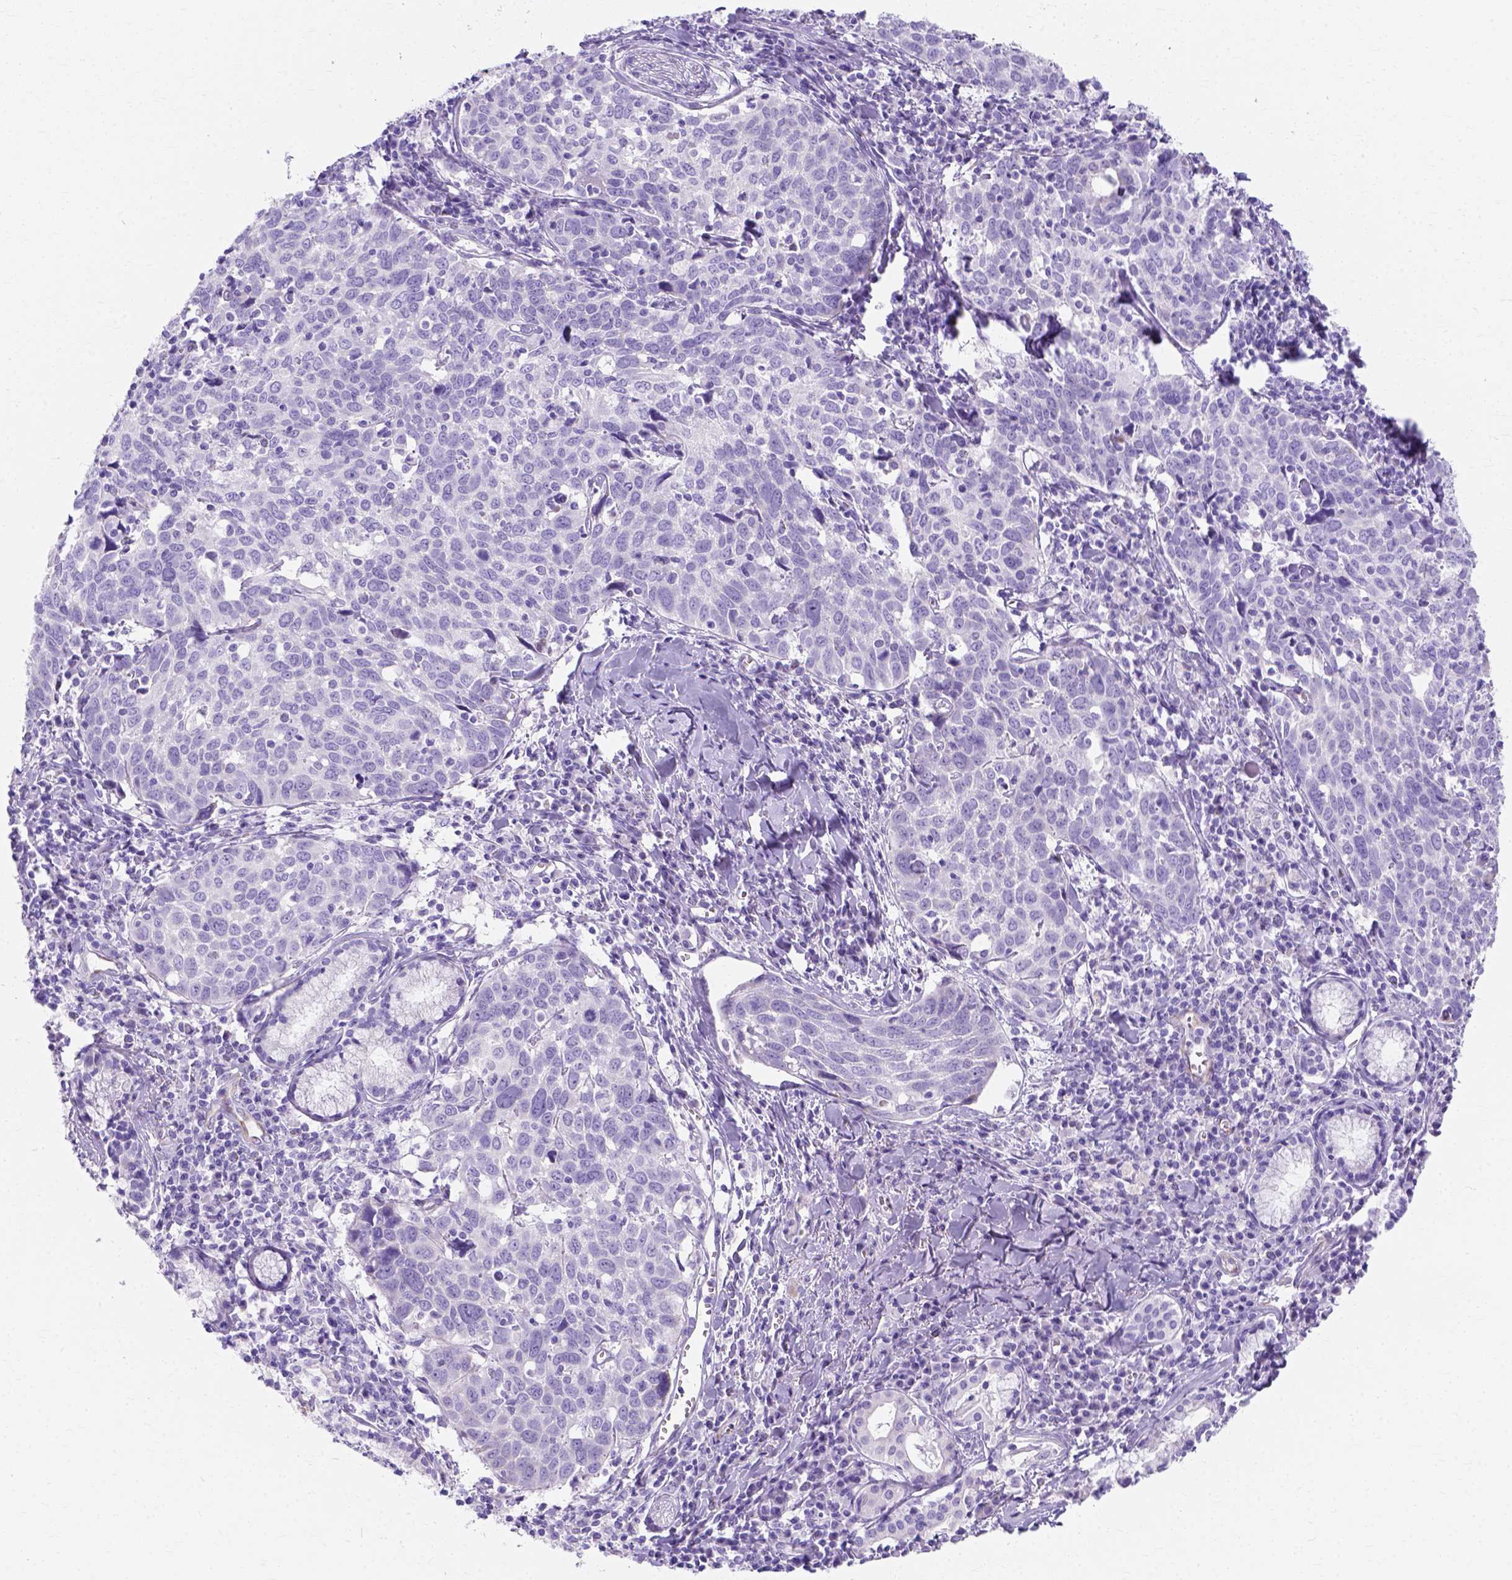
{"staining": {"intensity": "negative", "quantity": "none", "location": "none"}, "tissue": "lung cancer", "cell_type": "Tumor cells", "image_type": "cancer", "snomed": [{"axis": "morphology", "description": "Squamous cell carcinoma, NOS"}, {"axis": "topography", "description": "Lung"}], "caption": "IHC image of human lung cancer stained for a protein (brown), which demonstrates no expression in tumor cells. Nuclei are stained in blue.", "gene": "MYH15", "patient": {"sex": "male", "age": 57}}